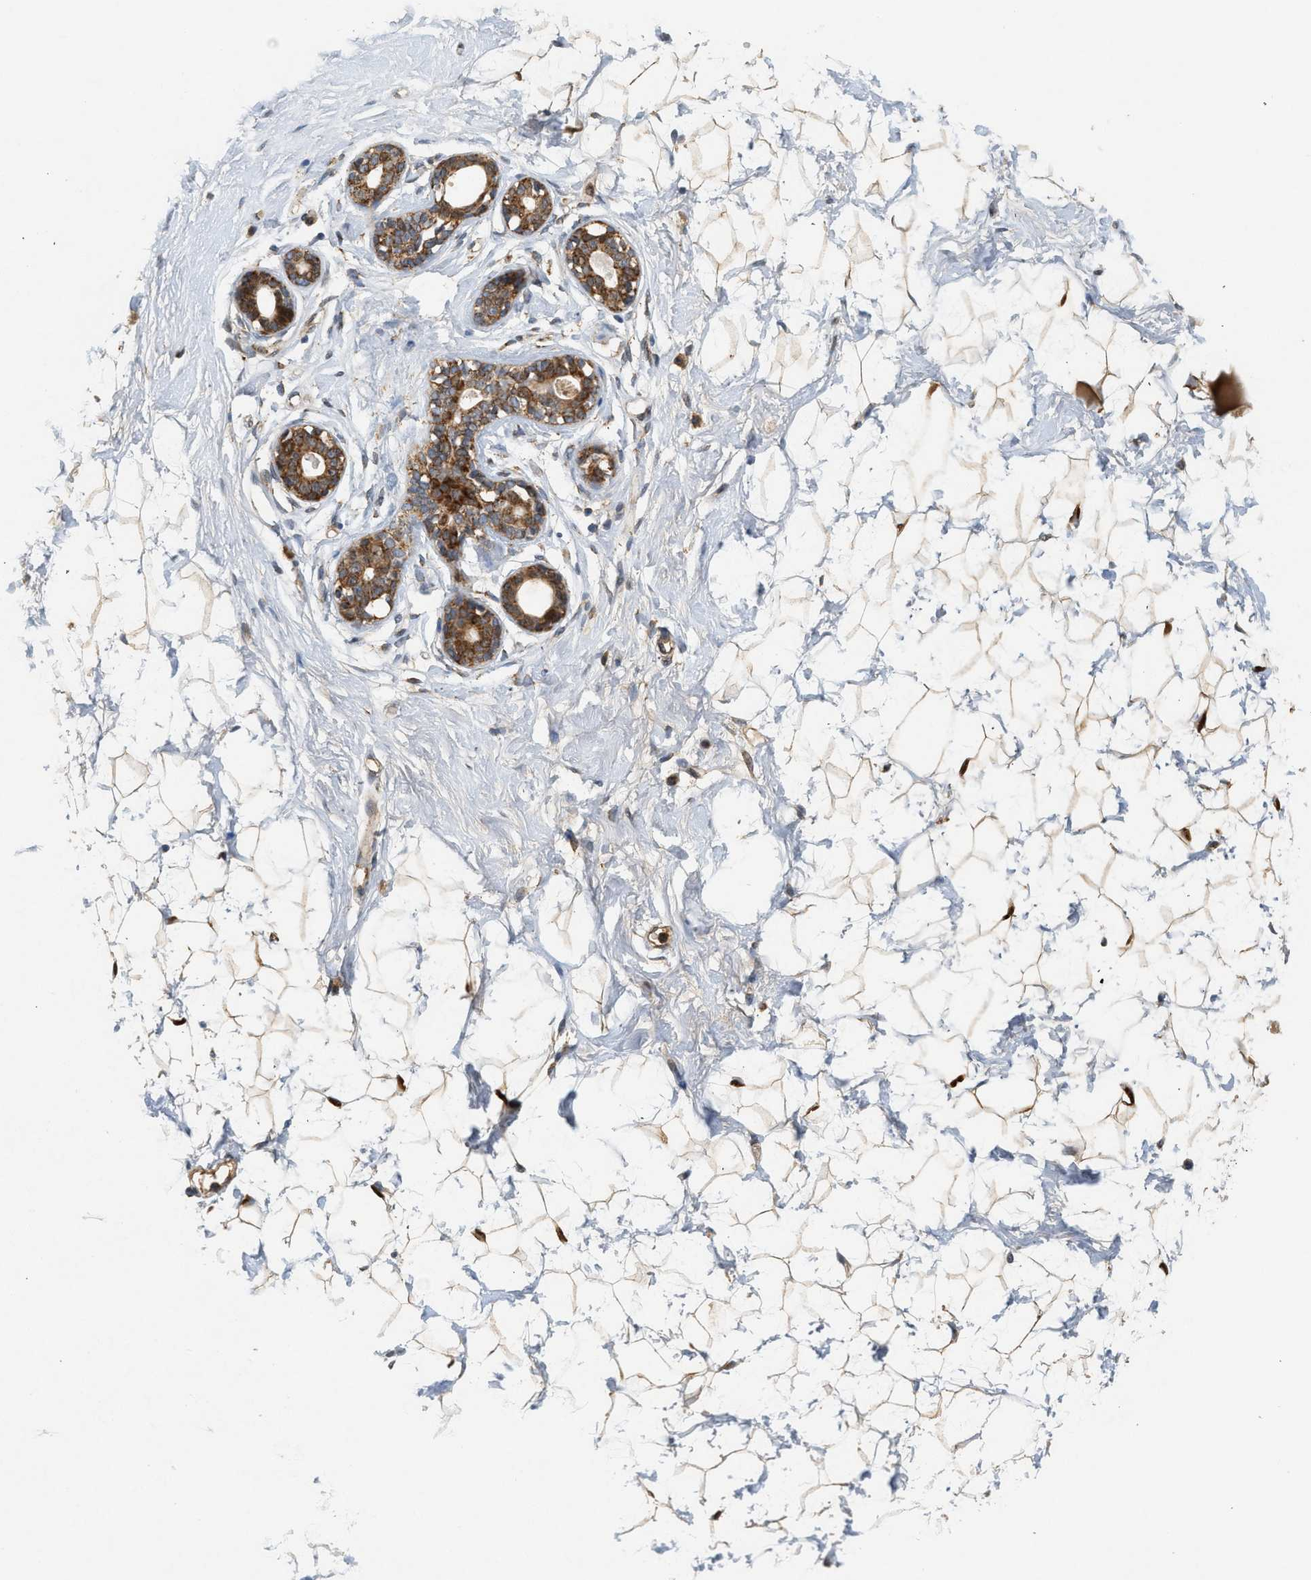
{"staining": {"intensity": "weak", "quantity": "25%-75%", "location": "cytoplasmic/membranous"}, "tissue": "breast", "cell_type": "Adipocytes", "image_type": "normal", "snomed": [{"axis": "morphology", "description": "Normal tissue, NOS"}, {"axis": "topography", "description": "Breast"}], "caption": "Breast stained with DAB immunohistochemistry reveals low levels of weak cytoplasmic/membranous expression in approximately 25%-75% of adipocytes. Immunohistochemistry stains the protein of interest in brown and the nuclei are stained blue.", "gene": "MCU", "patient": {"sex": "female", "age": 23}}